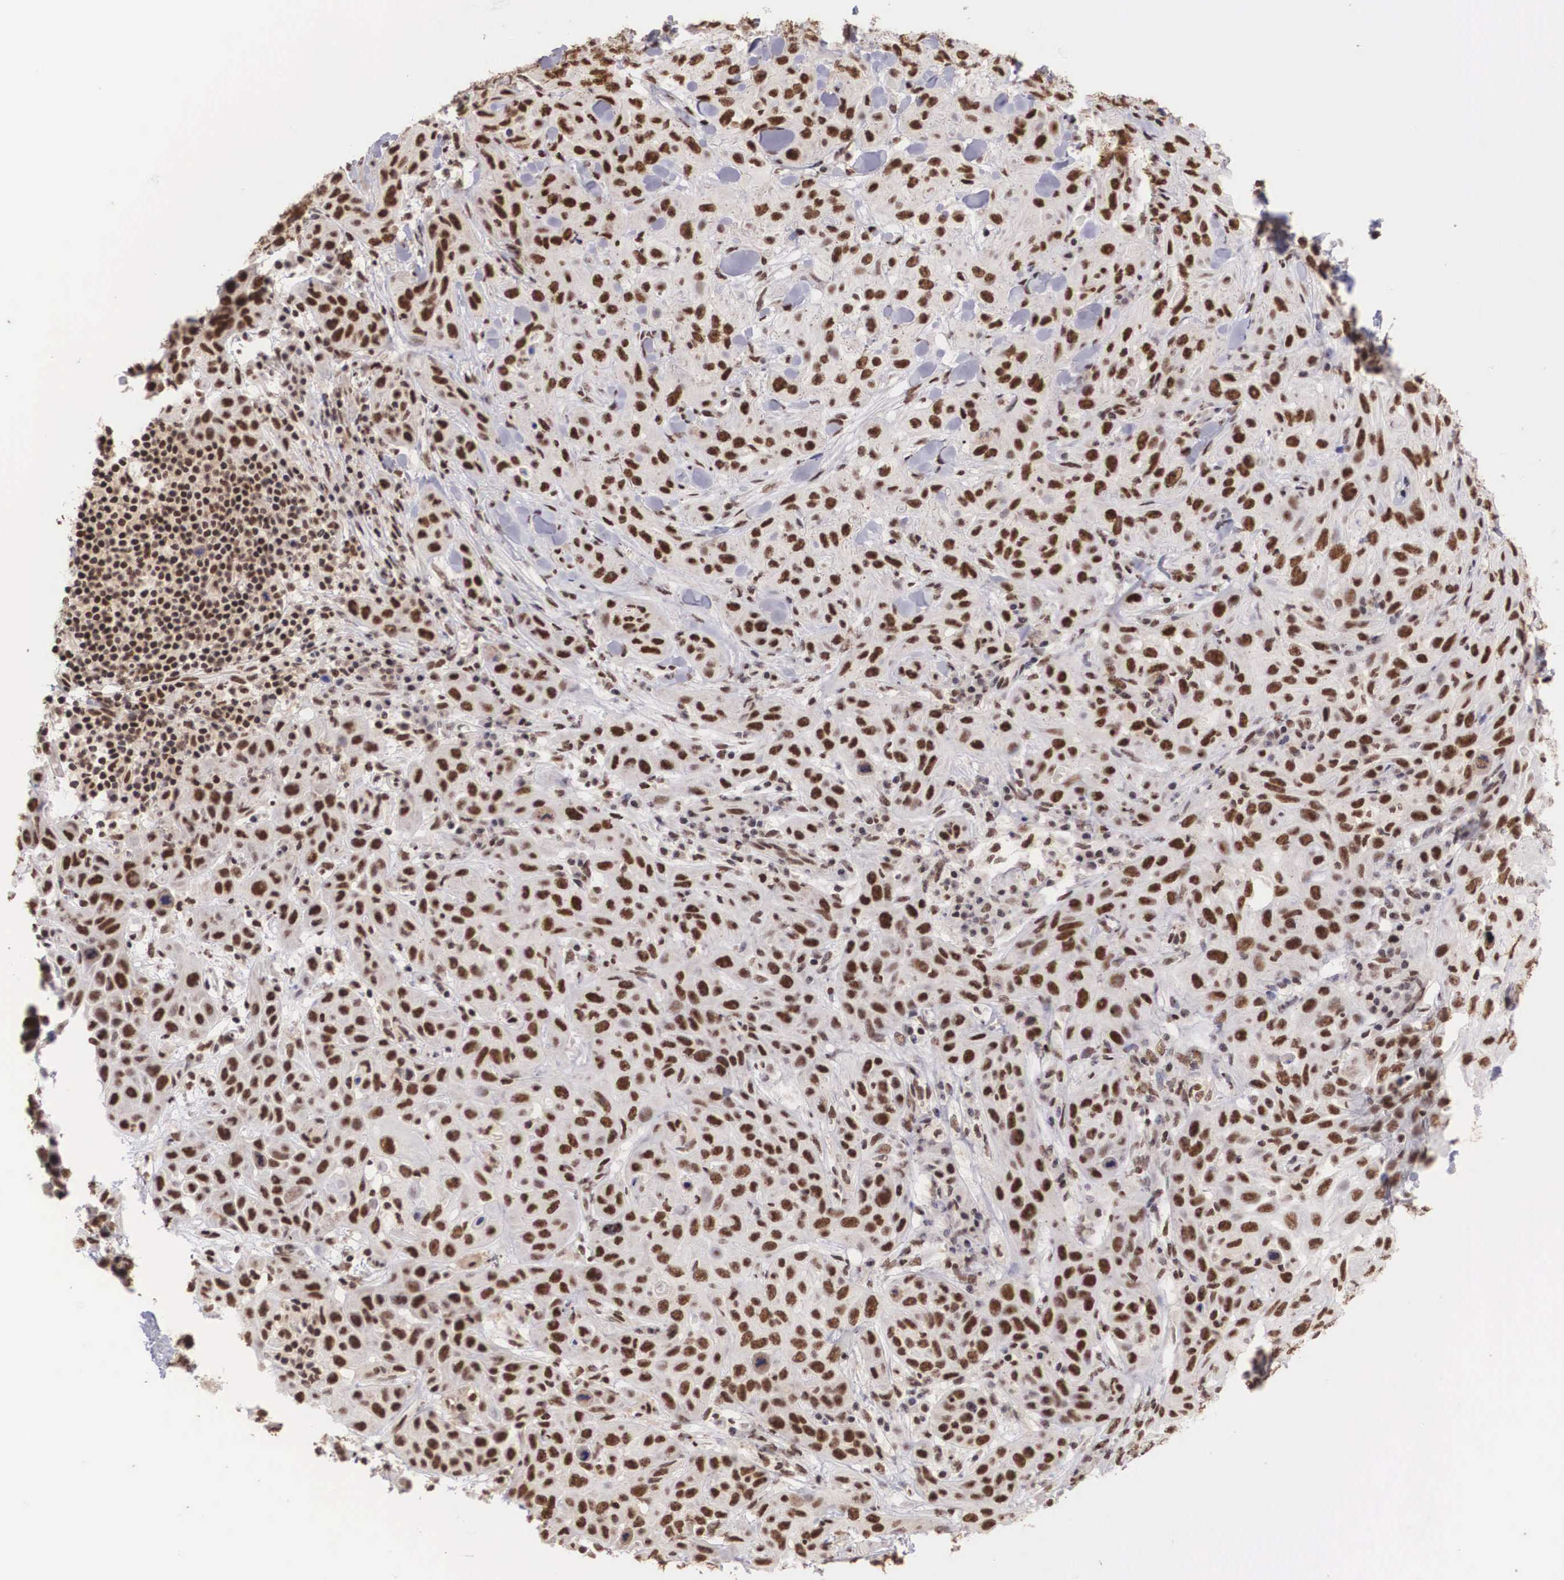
{"staining": {"intensity": "strong", "quantity": ">75%", "location": "nuclear"}, "tissue": "skin cancer", "cell_type": "Tumor cells", "image_type": "cancer", "snomed": [{"axis": "morphology", "description": "Squamous cell carcinoma, NOS"}, {"axis": "topography", "description": "Skin"}], "caption": "Protein staining displays strong nuclear positivity in about >75% of tumor cells in squamous cell carcinoma (skin).", "gene": "HTATSF1", "patient": {"sex": "male", "age": 84}}